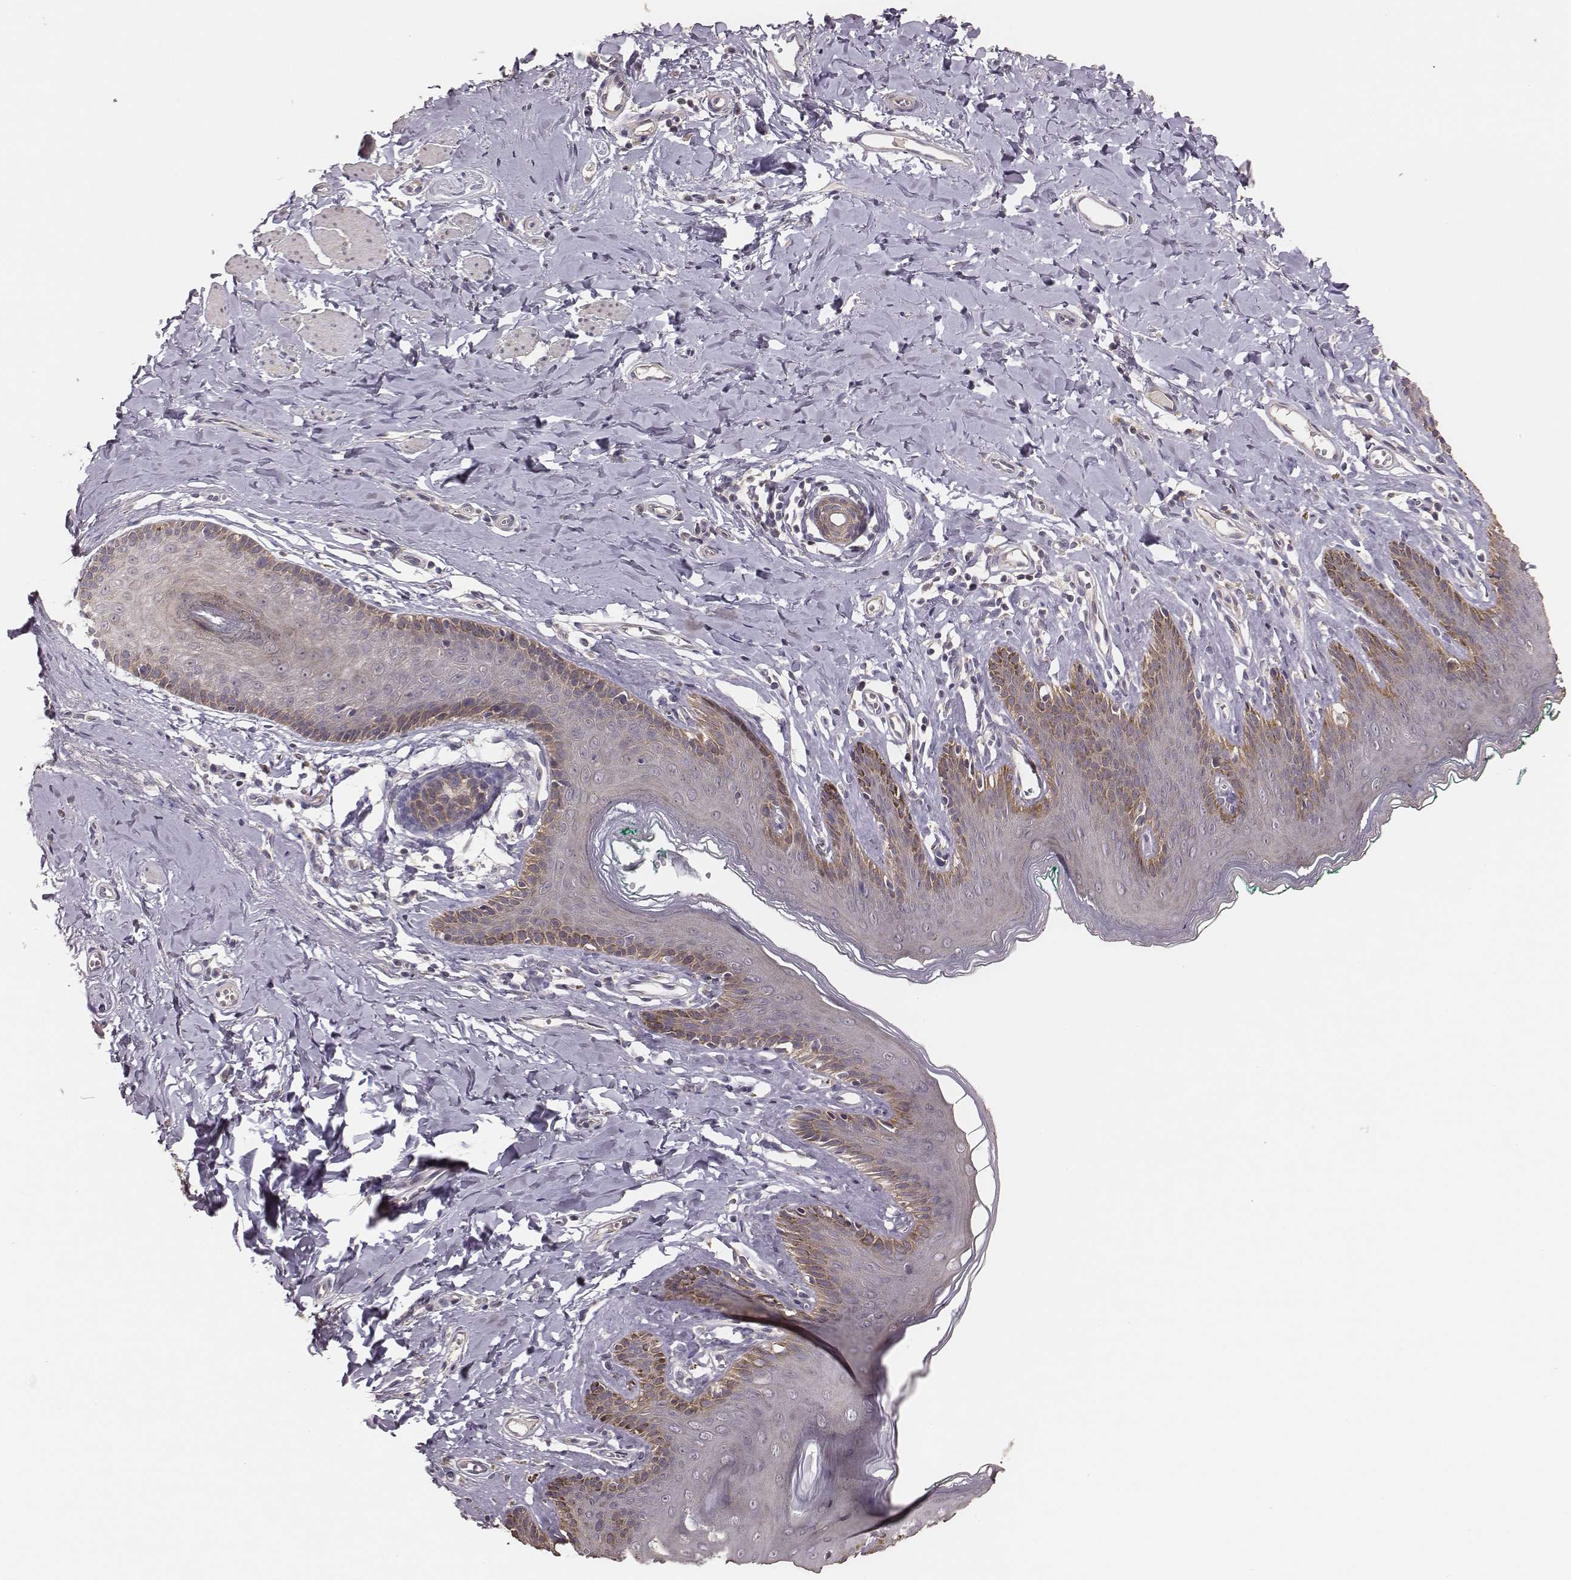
{"staining": {"intensity": "moderate", "quantity": "<25%", "location": "cytoplasmic/membranous"}, "tissue": "skin", "cell_type": "Epidermal cells", "image_type": "normal", "snomed": [{"axis": "morphology", "description": "Normal tissue, NOS"}, {"axis": "topography", "description": "Vulva"}], "caption": "IHC photomicrograph of unremarkable skin stained for a protein (brown), which displays low levels of moderate cytoplasmic/membranous expression in about <25% of epidermal cells.", "gene": "HAVCR1", "patient": {"sex": "female", "age": 66}}